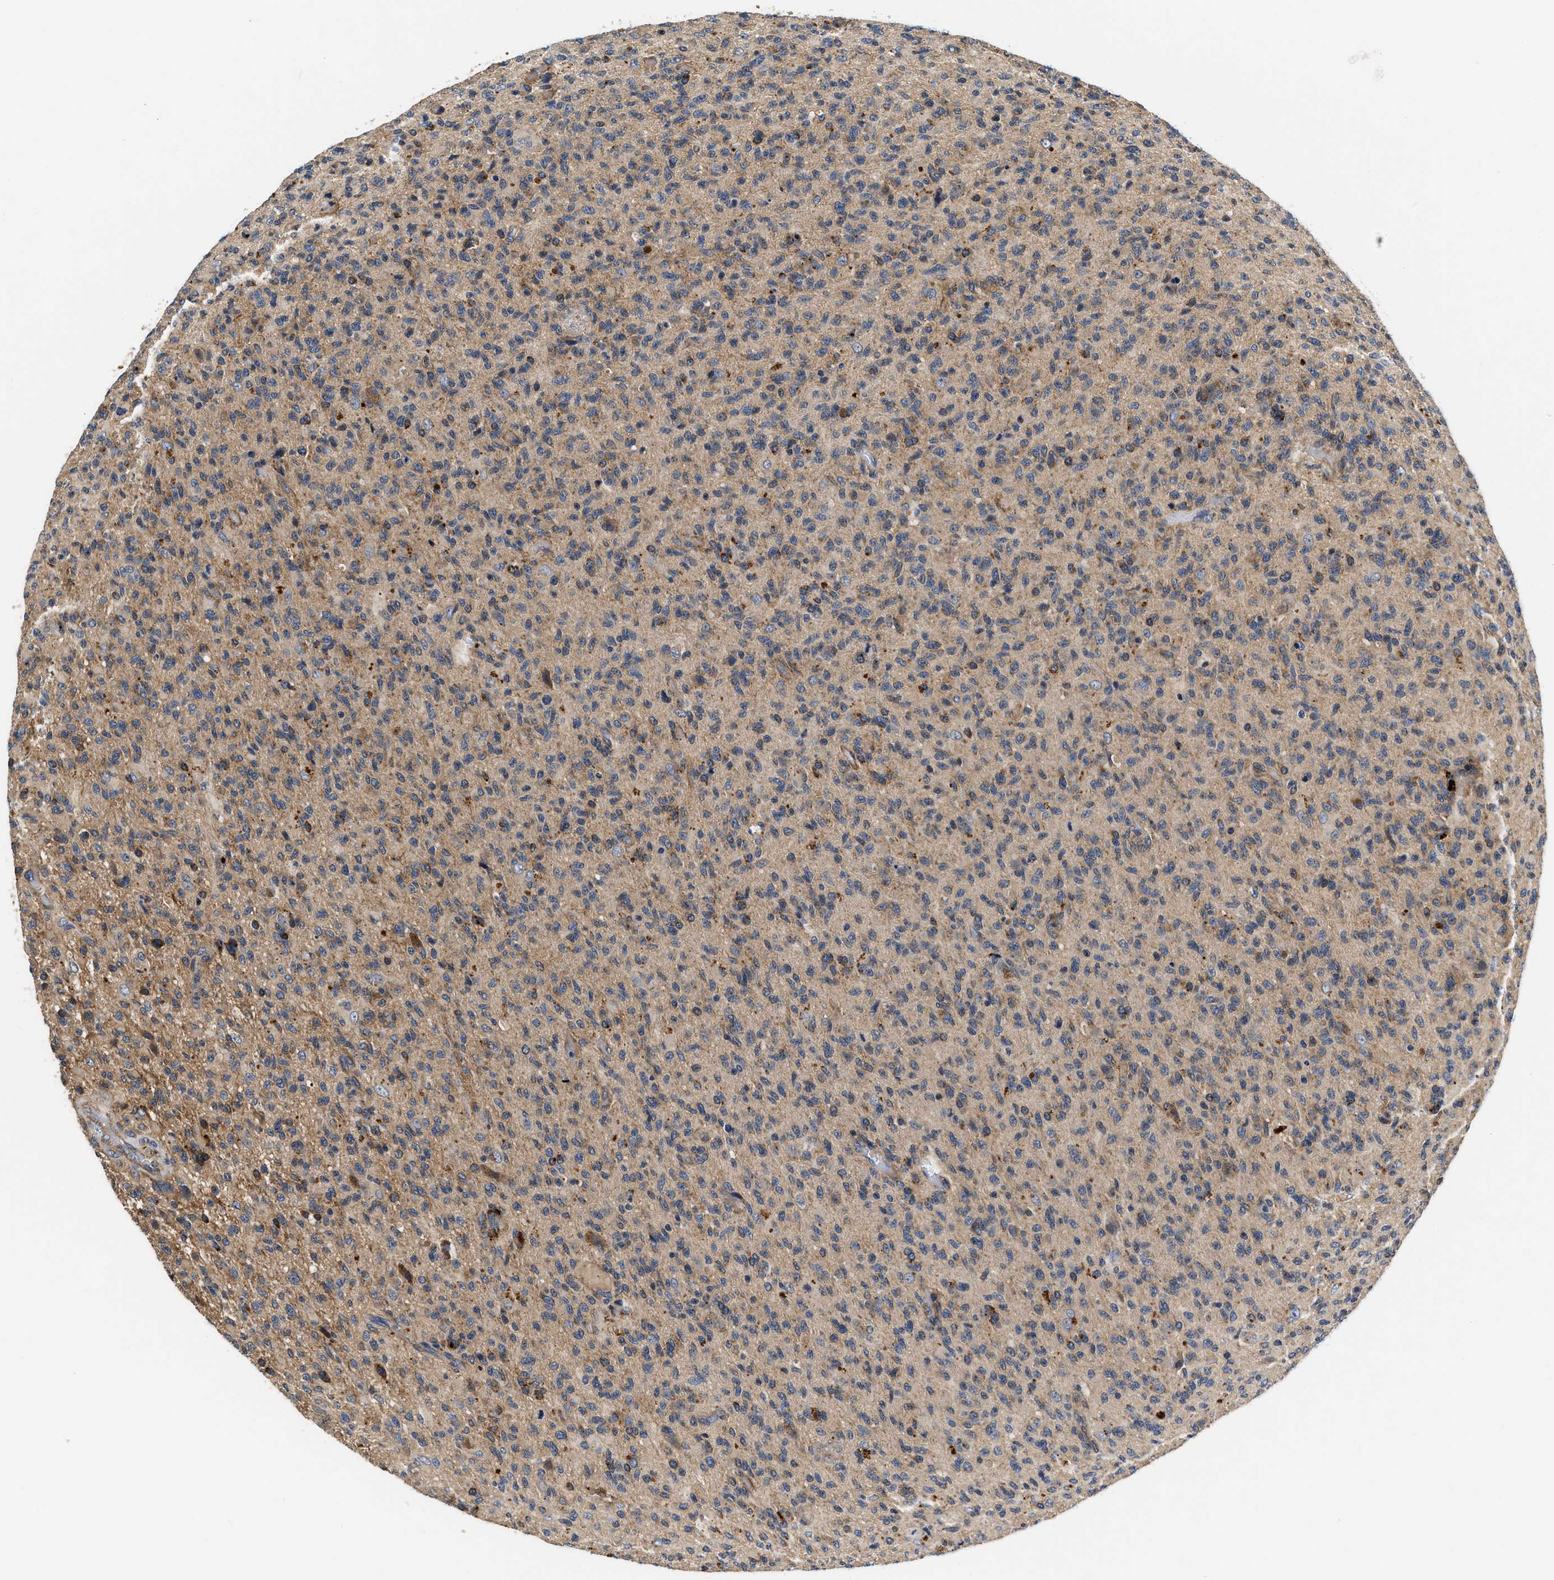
{"staining": {"intensity": "moderate", "quantity": ">75%", "location": "cytoplasmic/membranous"}, "tissue": "glioma", "cell_type": "Tumor cells", "image_type": "cancer", "snomed": [{"axis": "morphology", "description": "Glioma, malignant, High grade"}, {"axis": "topography", "description": "Brain"}], "caption": "About >75% of tumor cells in glioma show moderate cytoplasmic/membranous protein expression as visualized by brown immunohistochemical staining.", "gene": "NME6", "patient": {"sex": "male", "age": 71}}